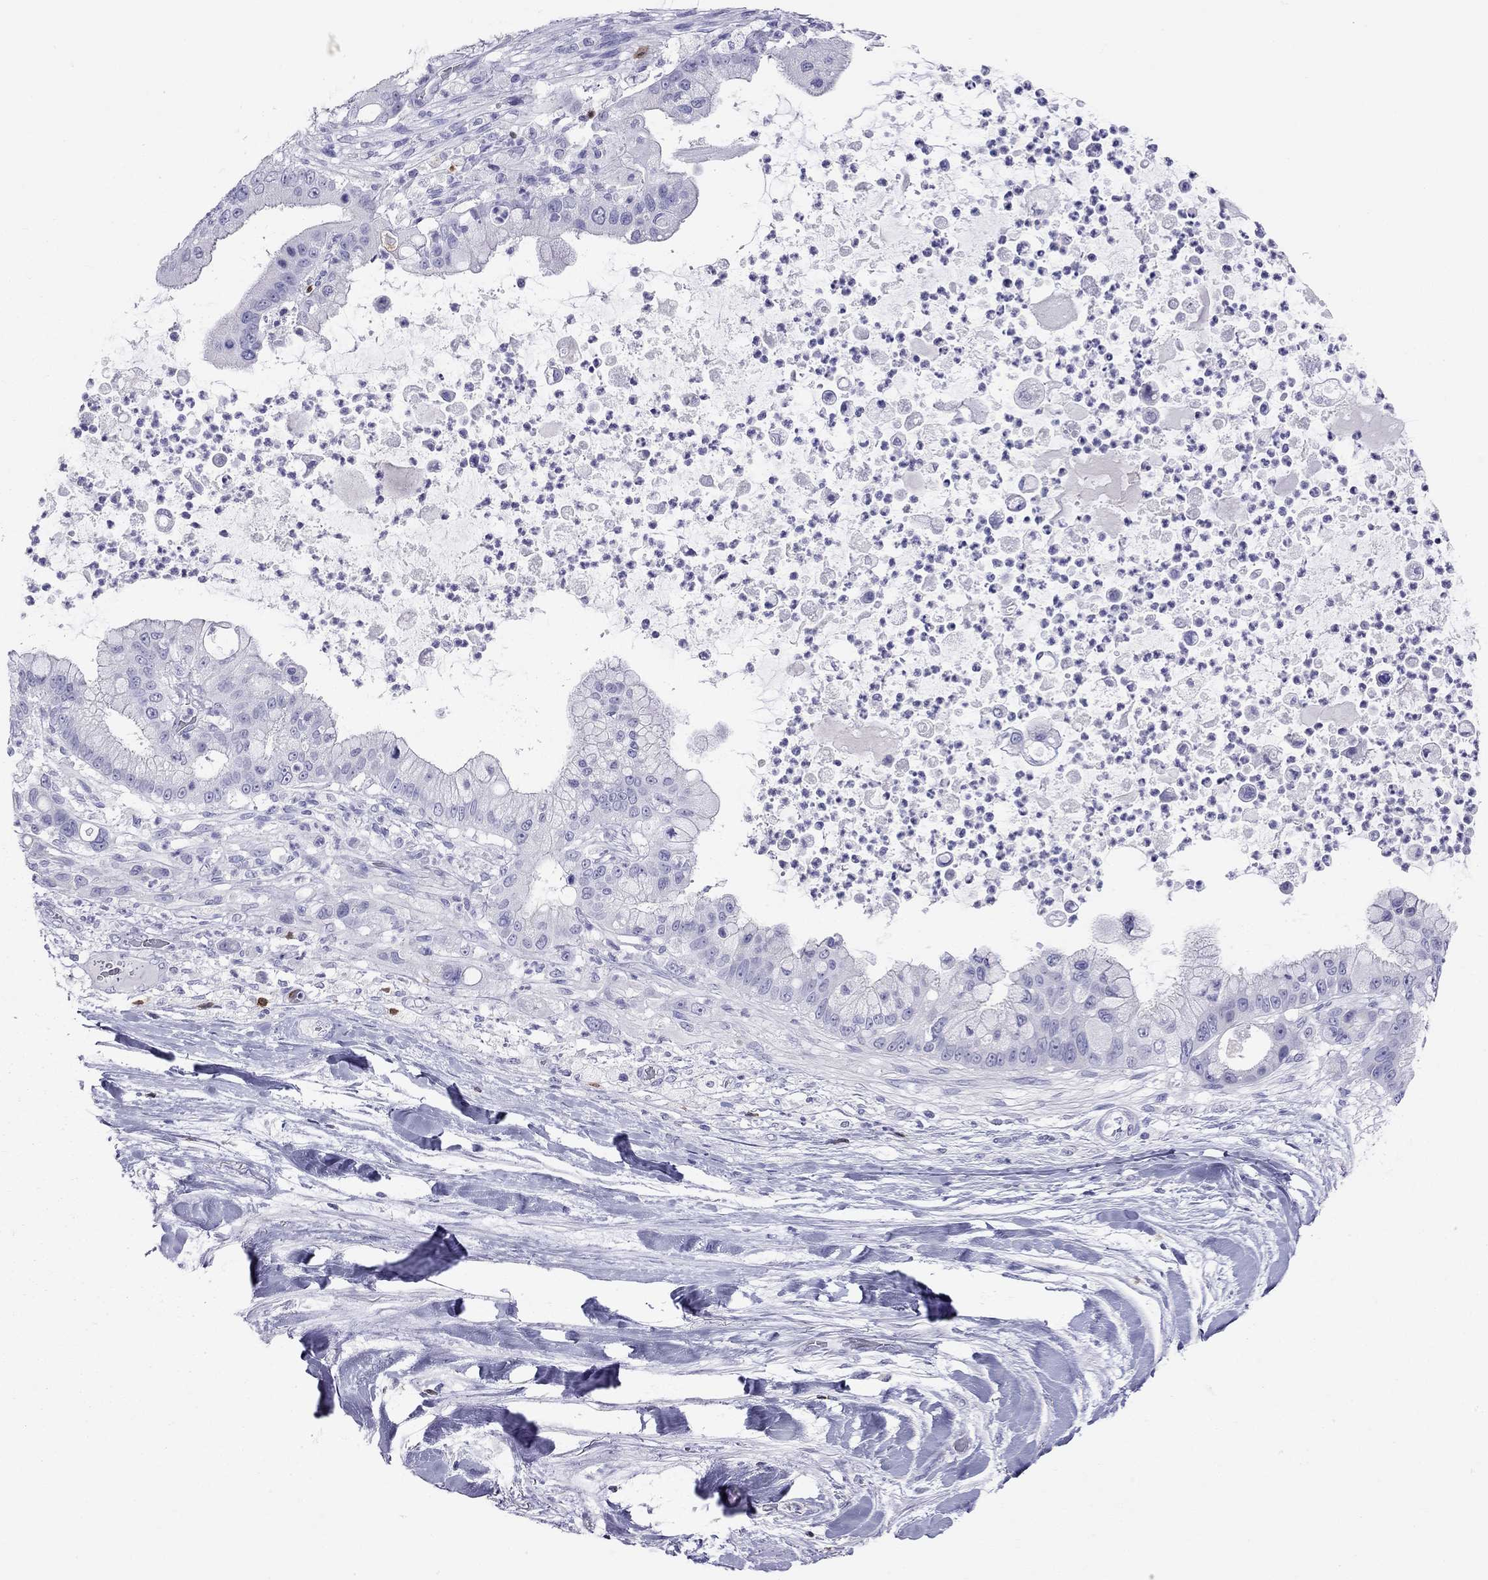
{"staining": {"intensity": "negative", "quantity": "none", "location": "none"}, "tissue": "liver cancer", "cell_type": "Tumor cells", "image_type": "cancer", "snomed": [{"axis": "morphology", "description": "Cholangiocarcinoma"}, {"axis": "topography", "description": "Liver"}], "caption": "Immunohistochemical staining of liver cancer (cholangiocarcinoma) exhibits no significant positivity in tumor cells.", "gene": "SH2D2A", "patient": {"sex": "female", "age": 54}}